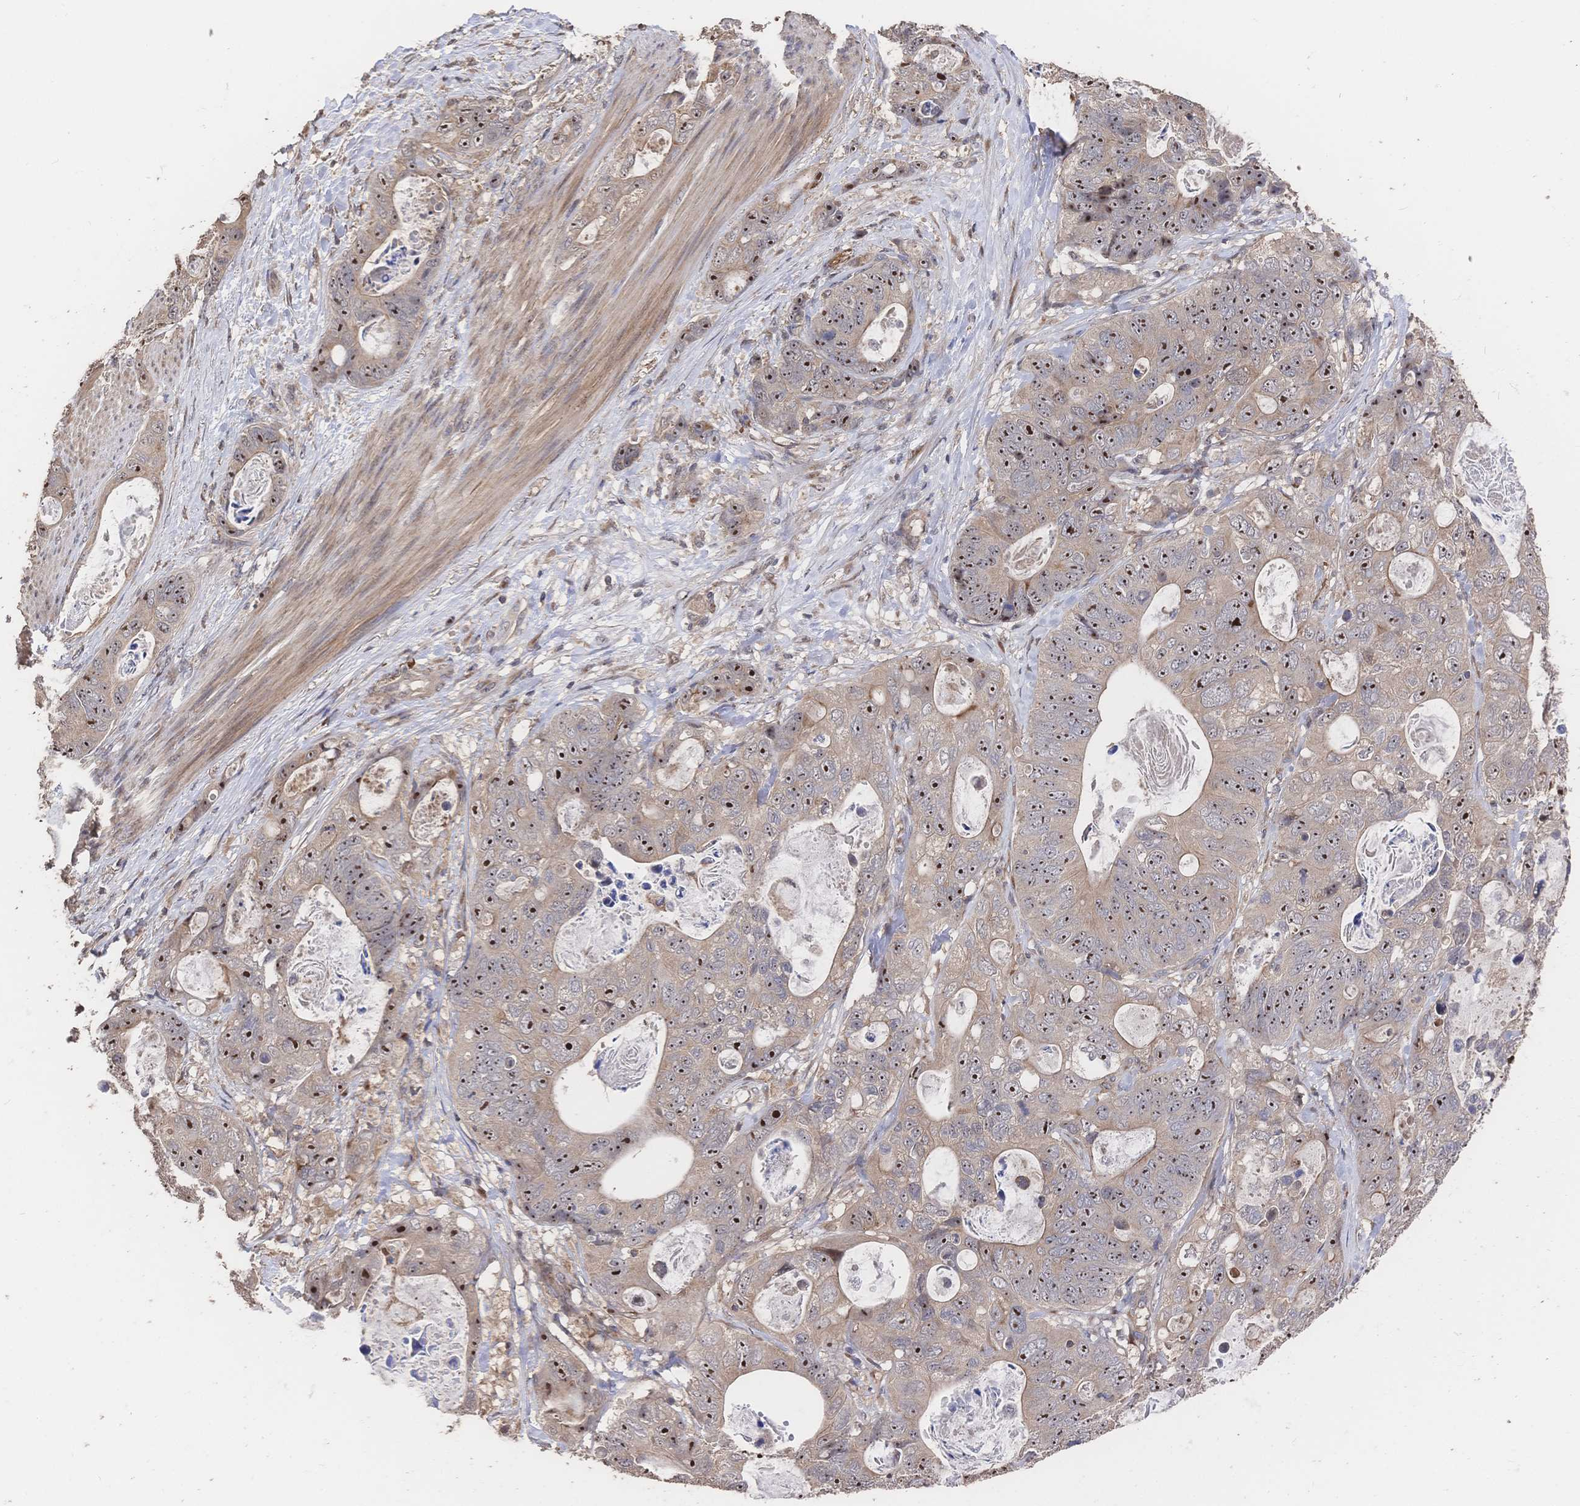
{"staining": {"intensity": "moderate", "quantity": ">75%", "location": "nuclear"}, "tissue": "stomach cancer", "cell_type": "Tumor cells", "image_type": "cancer", "snomed": [{"axis": "morphology", "description": "Normal tissue, NOS"}, {"axis": "morphology", "description": "Adenocarcinoma, NOS"}, {"axis": "topography", "description": "Stomach"}], "caption": "DAB immunohistochemical staining of human stomach cancer (adenocarcinoma) shows moderate nuclear protein positivity in about >75% of tumor cells. Ihc stains the protein in brown and the nuclei are stained blue.", "gene": "DNAJA4", "patient": {"sex": "female", "age": 89}}